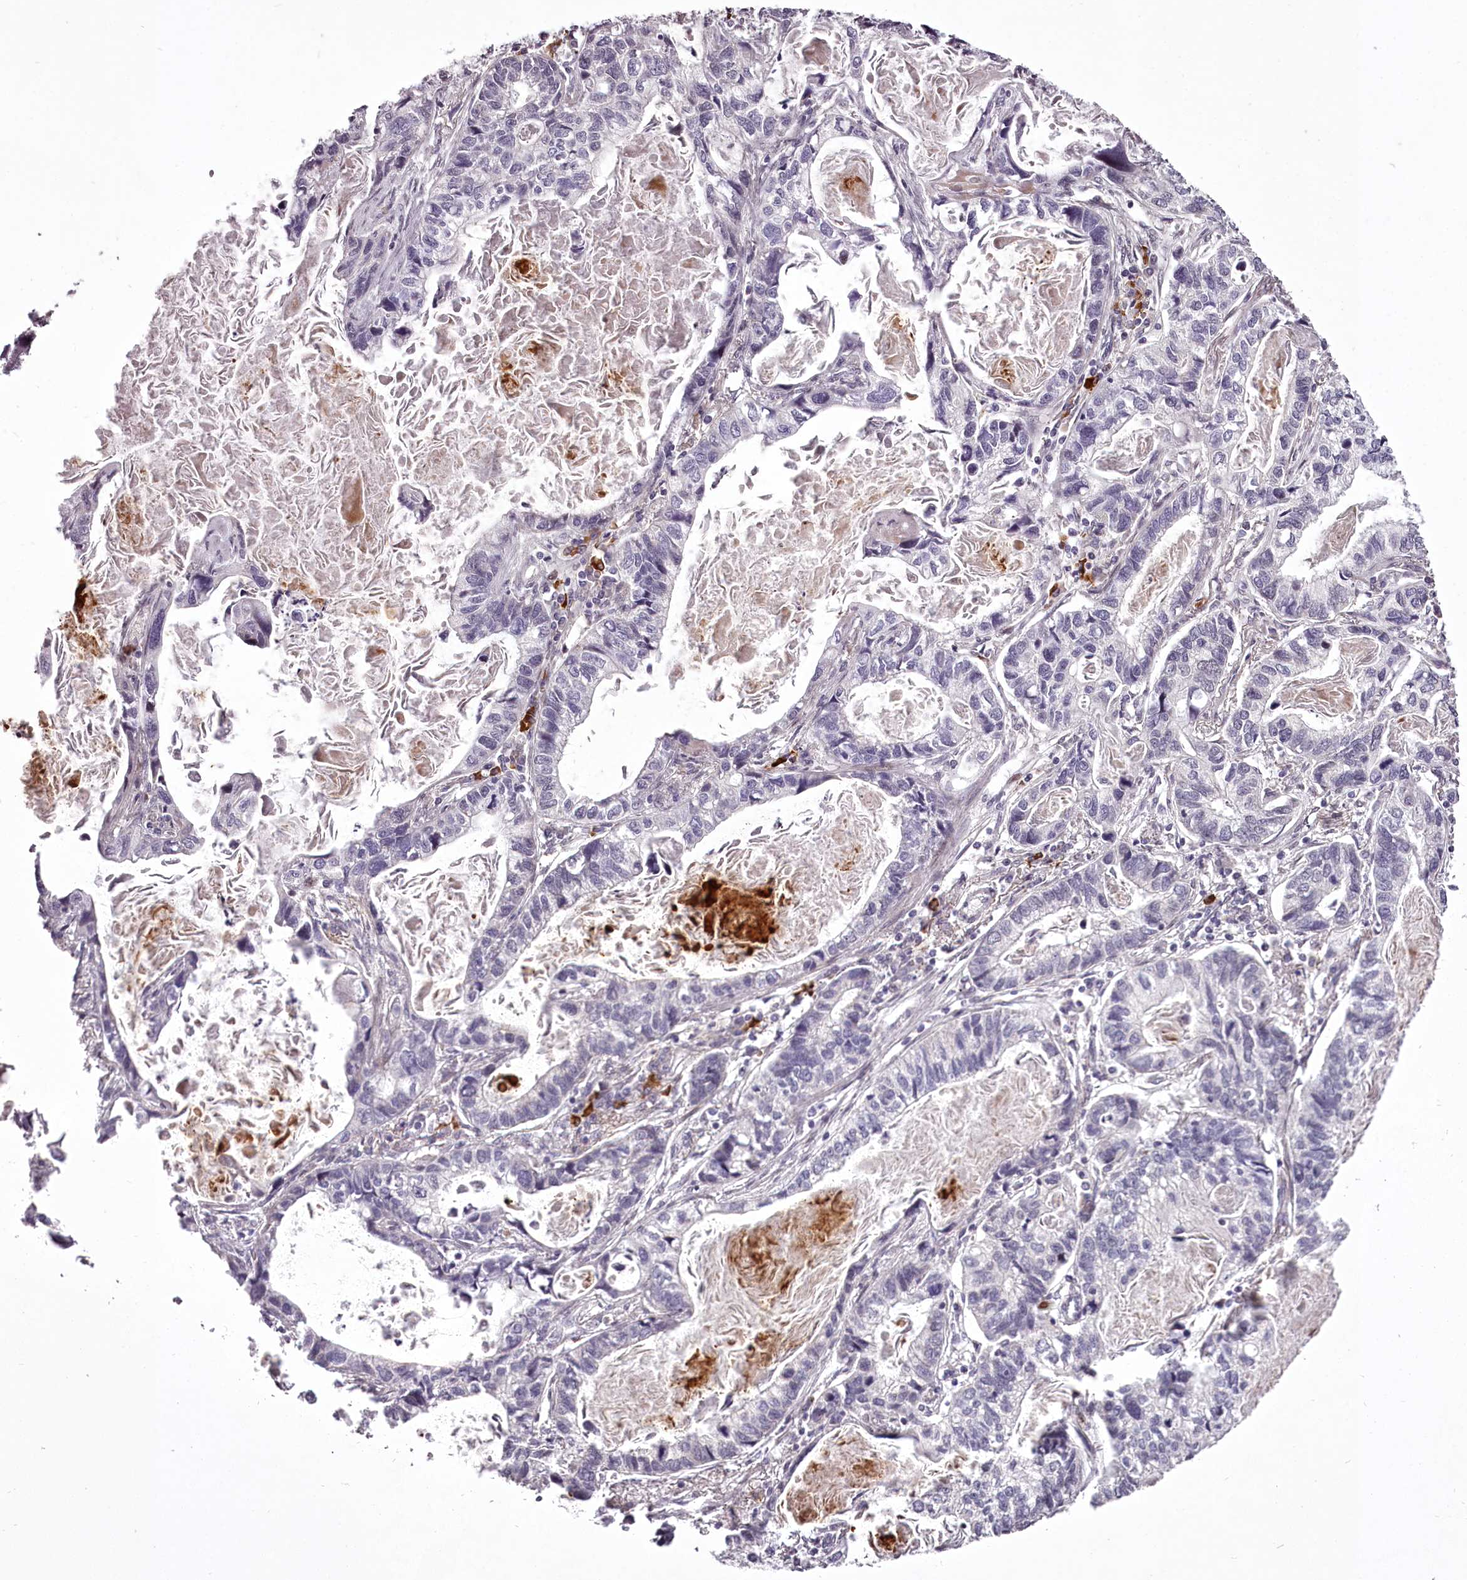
{"staining": {"intensity": "negative", "quantity": "none", "location": "none"}, "tissue": "lung cancer", "cell_type": "Tumor cells", "image_type": "cancer", "snomed": [{"axis": "morphology", "description": "Adenocarcinoma, NOS"}, {"axis": "topography", "description": "Lung"}], "caption": "Protein analysis of lung cancer displays no significant staining in tumor cells.", "gene": "C1orf56", "patient": {"sex": "male", "age": 67}}